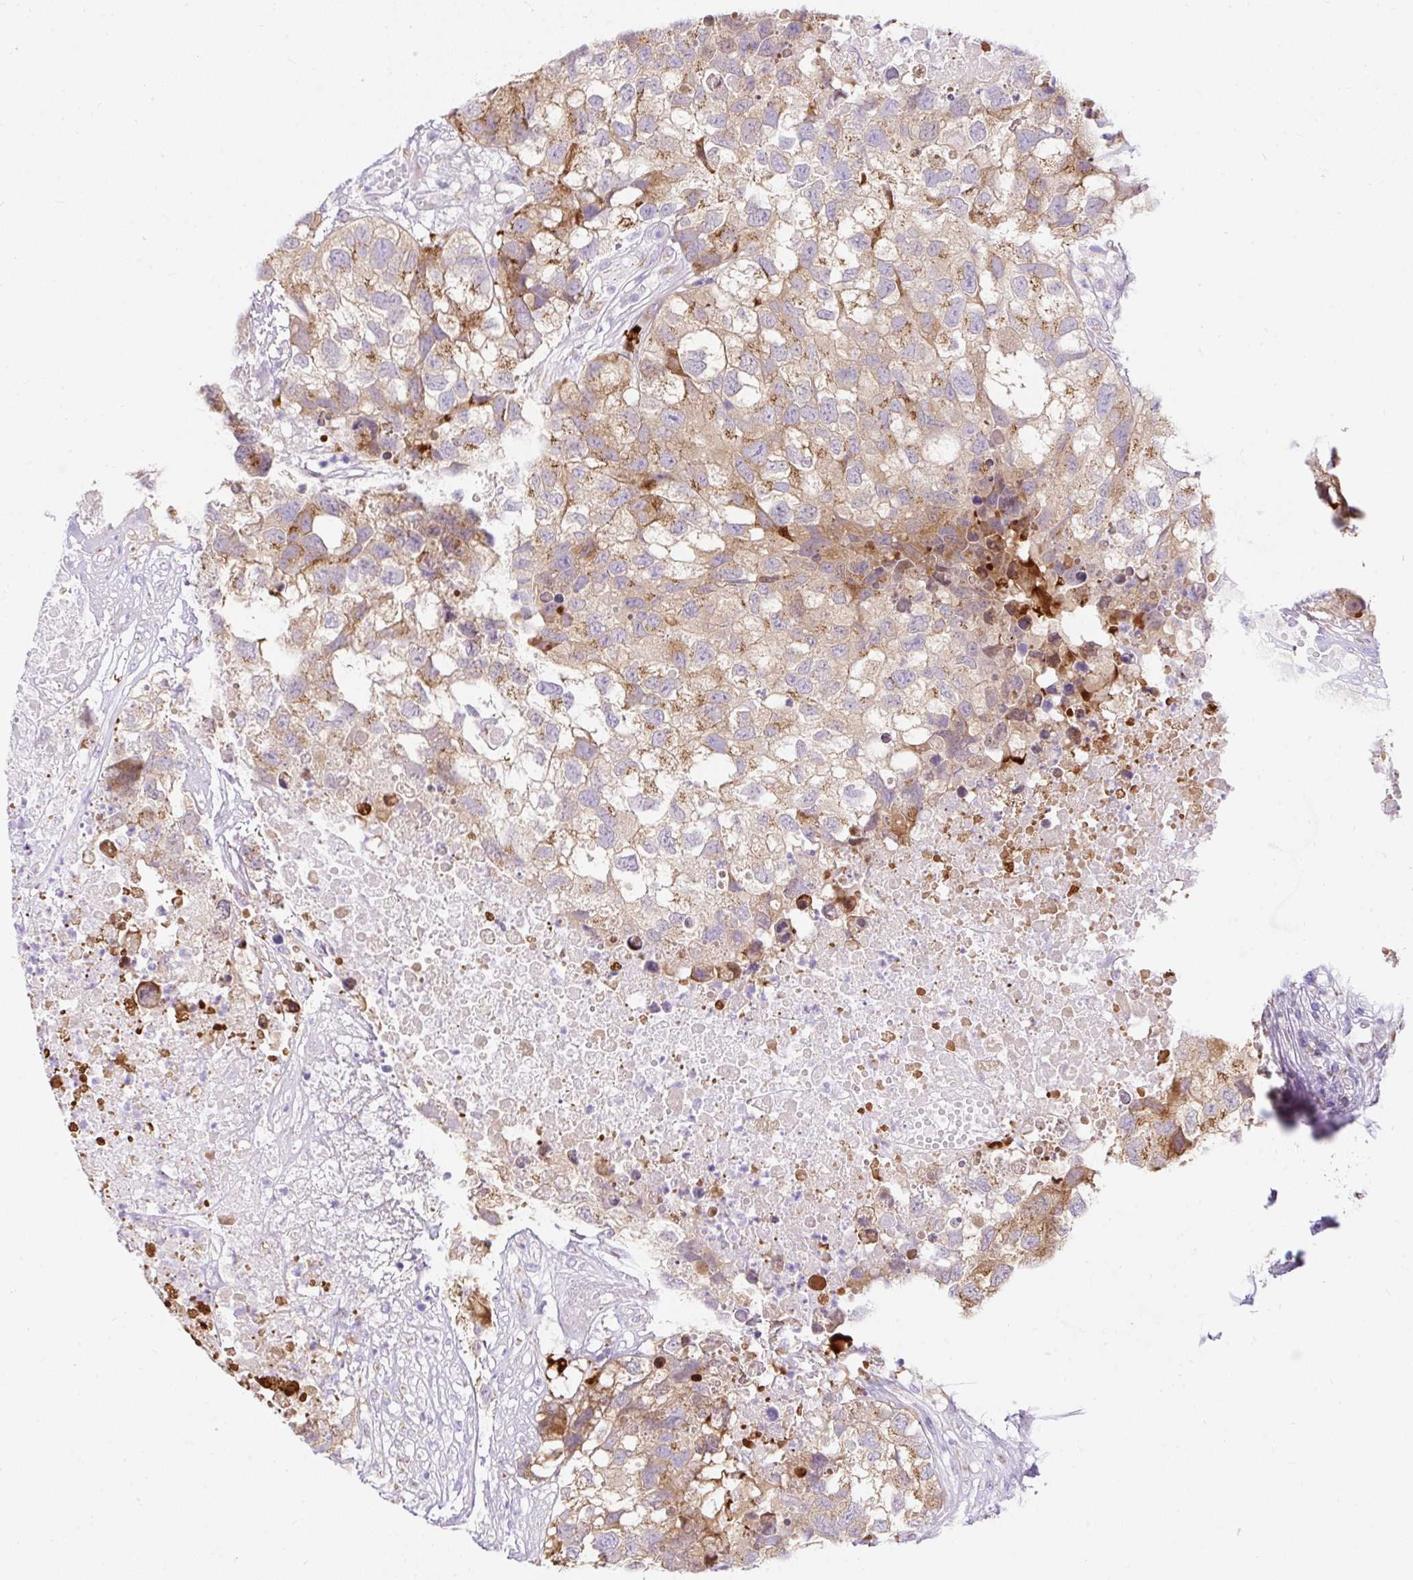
{"staining": {"intensity": "moderate", "quantity": ">75%", "location": "cytoplasmic/membranous"}, "tissue": "testis cancer", "cell_type": "Tumor cells", "image_type": "cancer", "snomed": [{"axis": "morphology", "description": "Carcinoma, Embryonal, NOS"}, {"axis": "topography", "description": "Testis"}], "caption": "About >75% of tumor cells in human embryonal carcinoma (testis) exhibit moderate cytoplasmic/membranous protein expression as visualized by brown immunohistochemical staining.", "gene": "GOLGA8A", "patient": {"sex": "male", "age": 83}}